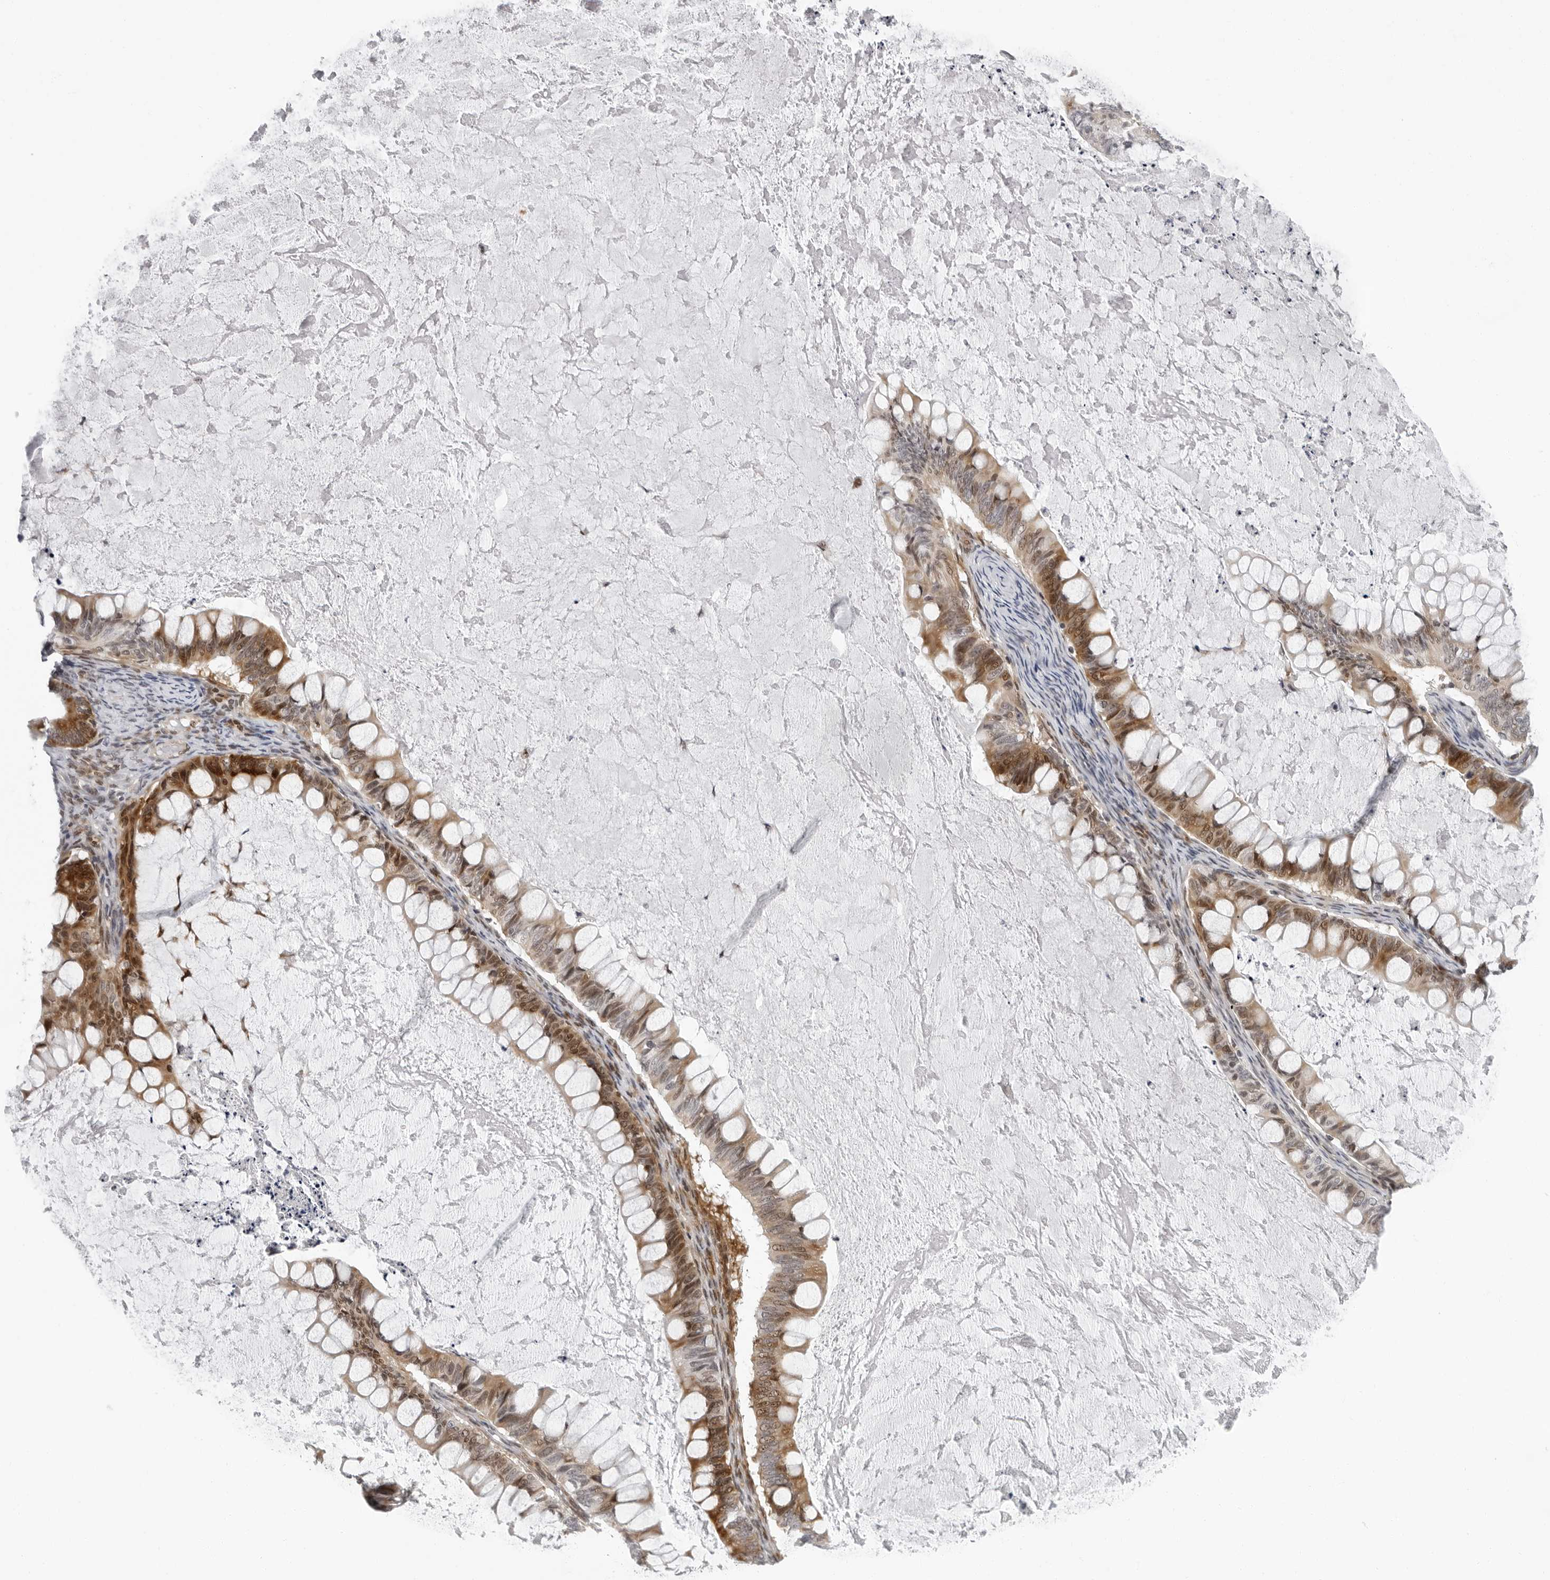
{"staining": {"intensity": "moderate", "quantity": ">75%", "location": "cytoplasmic/membranous,nuclear"}, "tissue": "ovarian cancer", "cell_type": "Tumor cells", "image_type": "cancer", "snomed": [{"axis": "morphology", "description": "Cystadenocarcinoma, mucinous, NOS"}, {"axis": "topography", "description": "Ovary"}], "caption": "Tumor cells display medium levels of moderate cytoplasmic/membranous and nuclear positivity in about >75% of cells in human ovarian cancer (mucinous cystadenocarcinoma).", "gene": "PIP4K2C", "patient": {"sex": "female", "age": 61}}